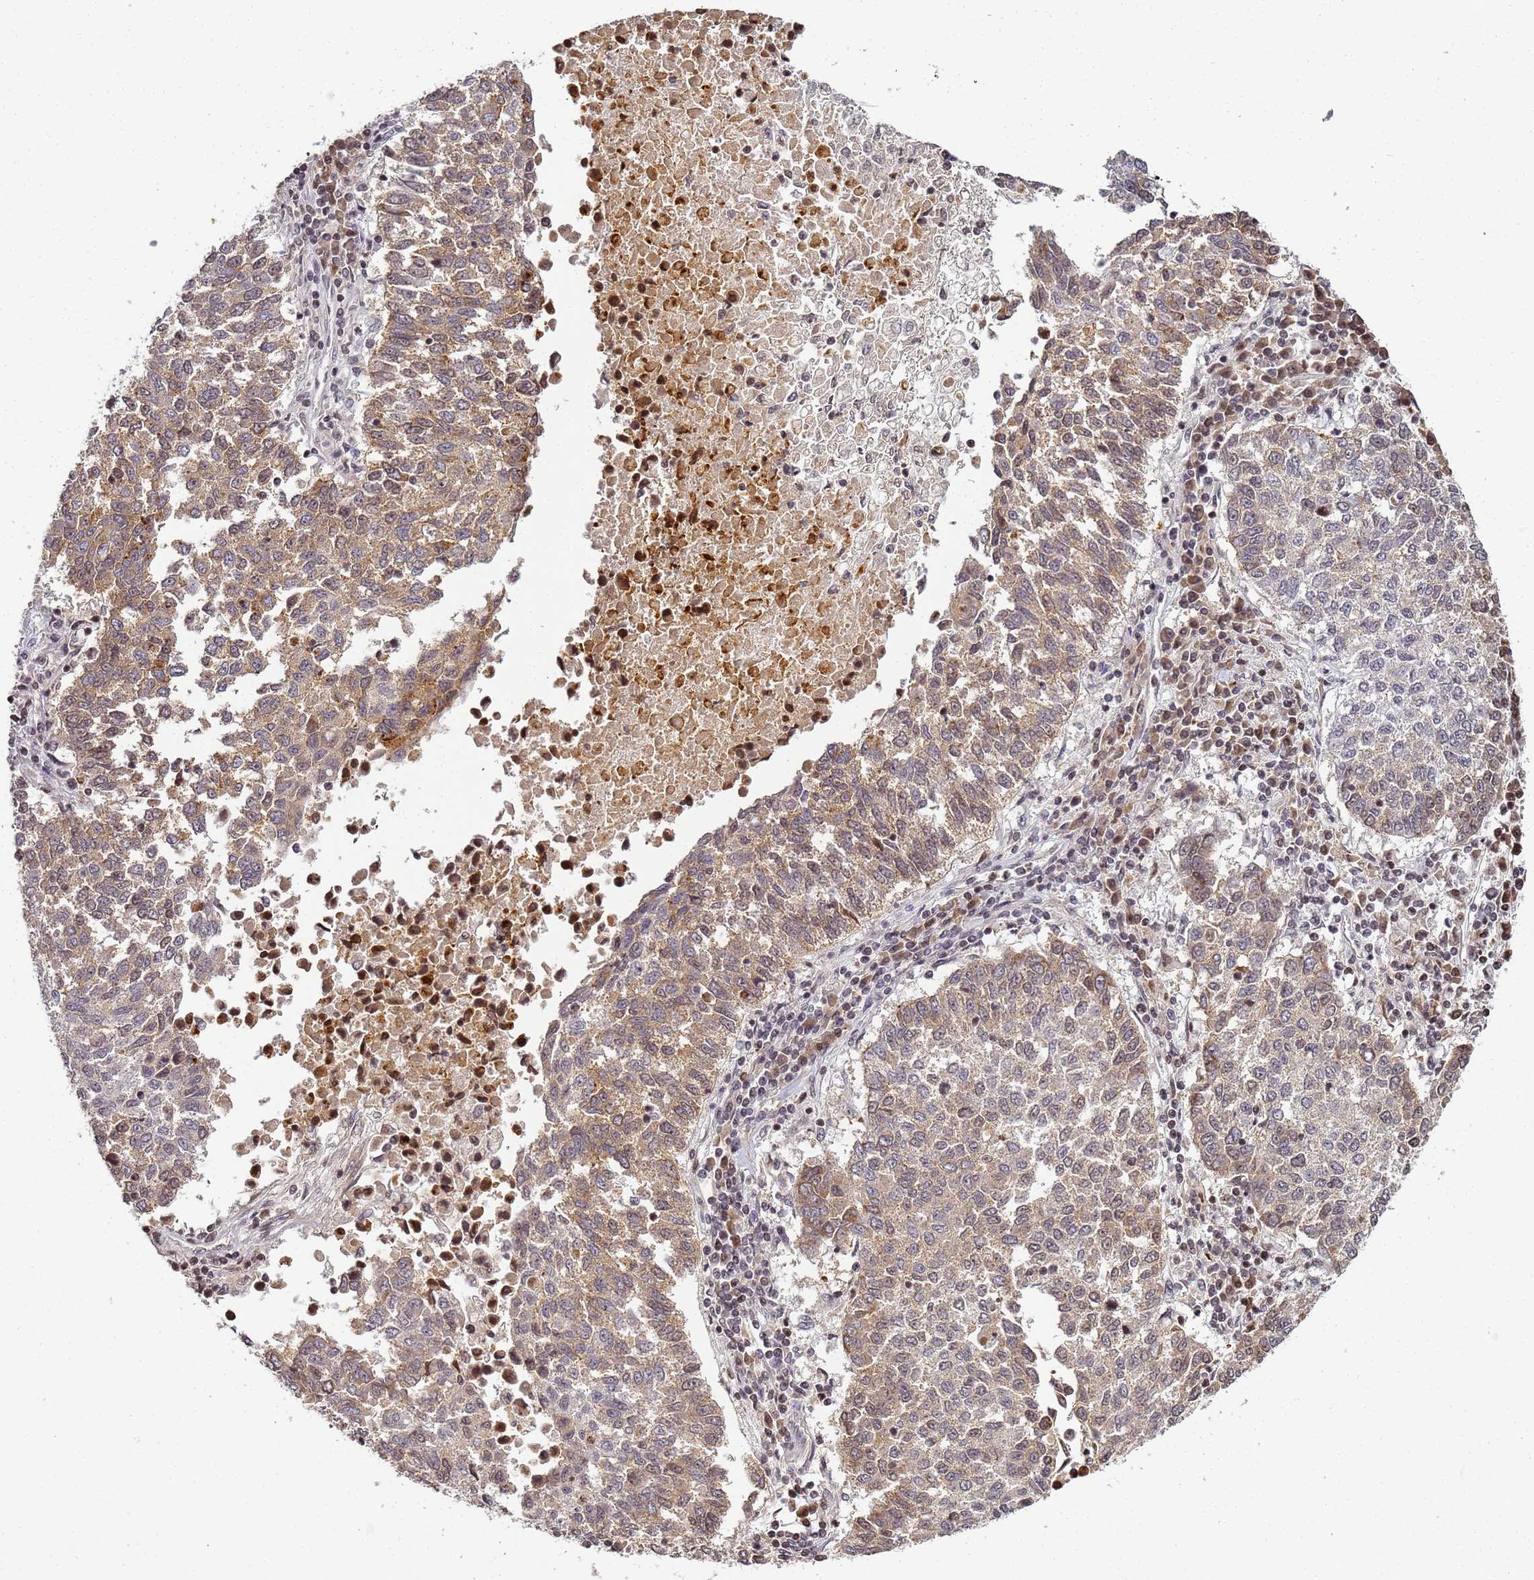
{"staining": {"intensity": "weak", "quantity": "25%-75%", "location": "cytoplasmic/membranous"}, "tissue": "lung cancer", "cell_type": "Tumor cells", "image_type": "cancer", "snomed": [{"axis": "morphology", "description": "Squamous cell carcinoma, NOS"}, {"axis": "topography", "description": "Lung"}], "caption": "Protein staining exhibits weak cytoplasmic/membranous positivity in about 25%-75% of tumor cells in squamous cell carcinoma (lung).", "gene": "FZD4", "patient": {"sex": "male", "age": 73}}